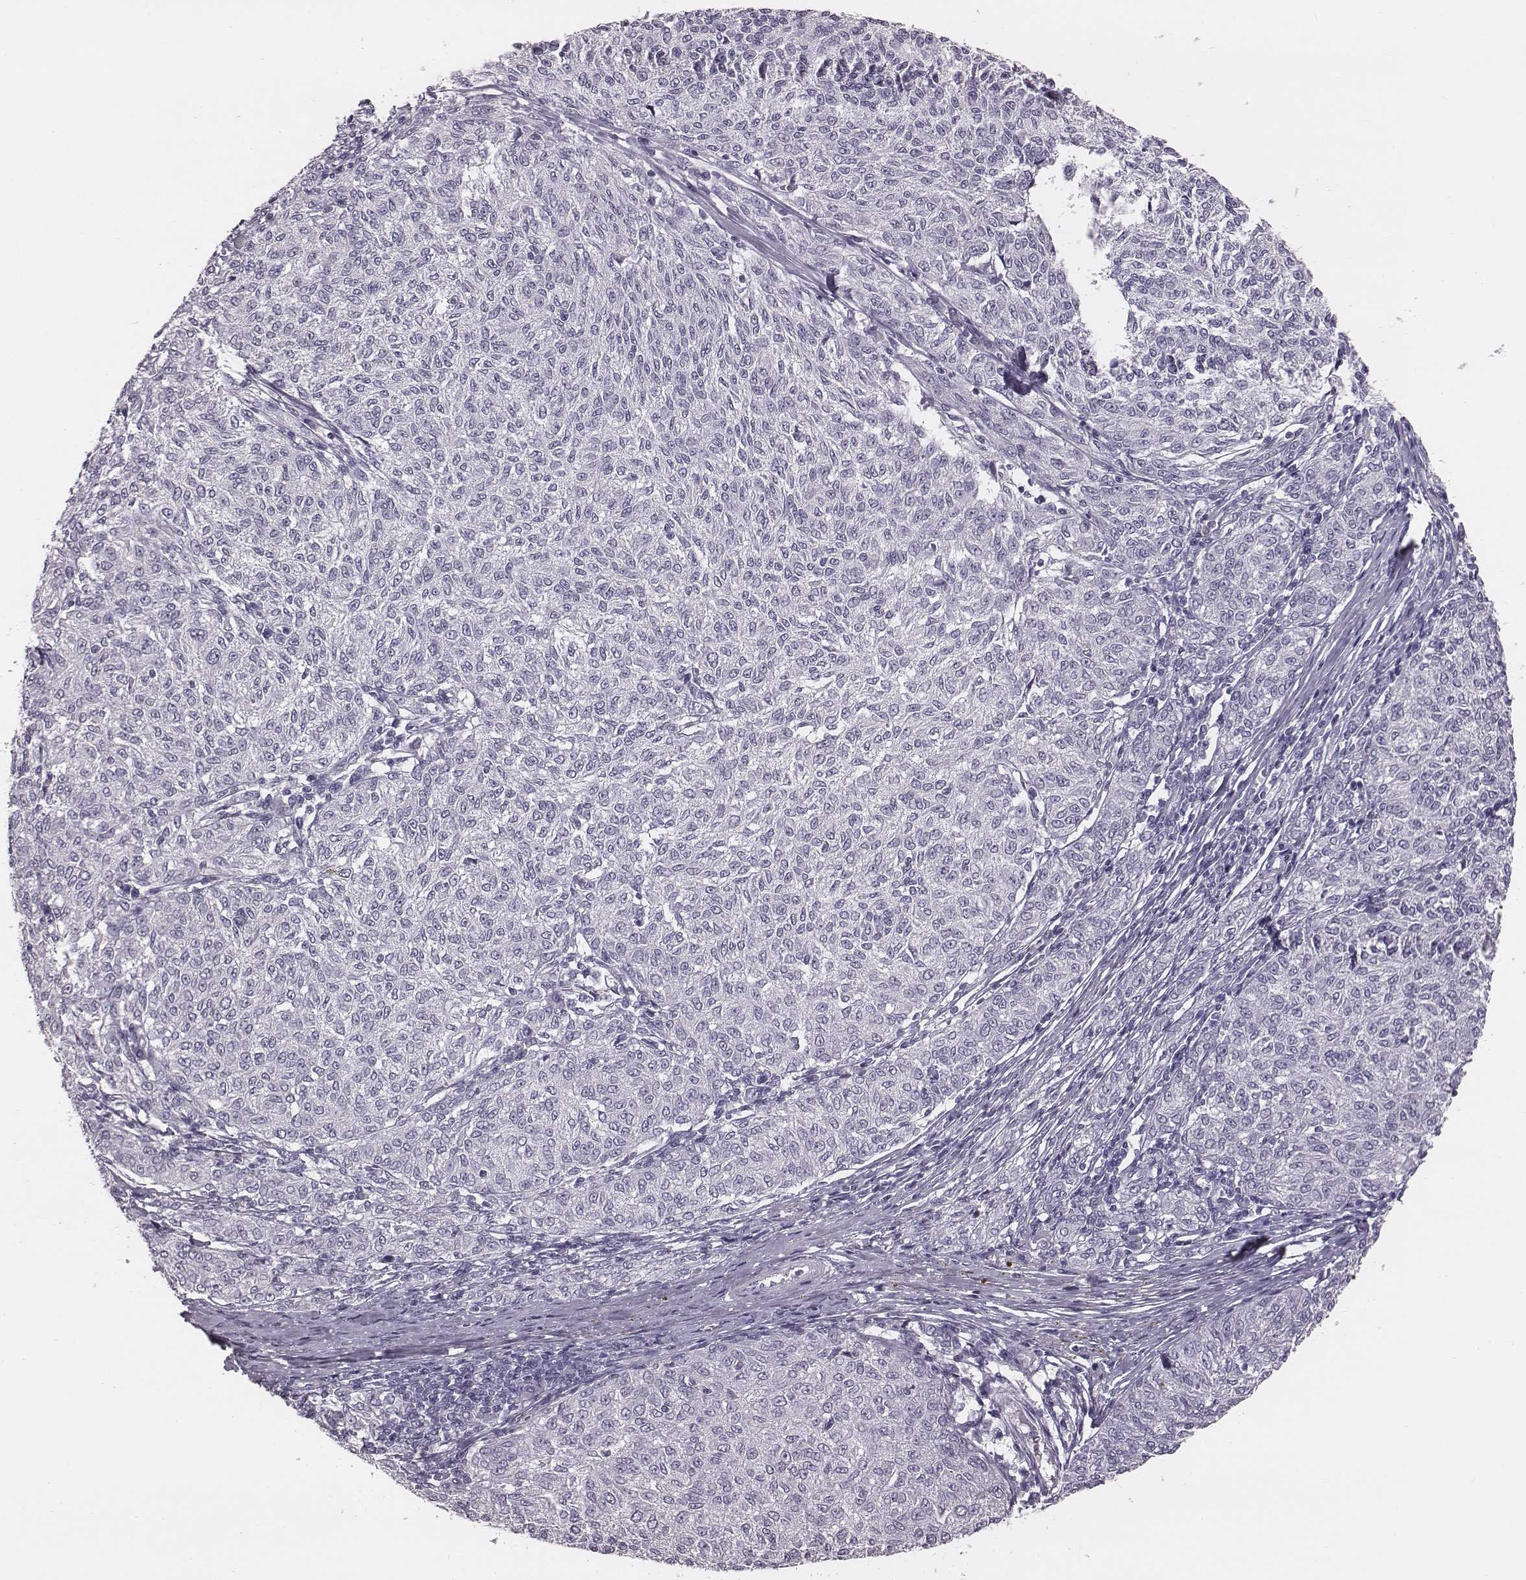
{"staining": {"intensity": "negative", "quantity": "none", "location": "none"}, "tissue": "melanoma", "cell_type": "Tumor cells", "image_type": "cancer", "snomed": [{"axis": "morphology", "description": "Malignant melanoma, NOS"}, {"axis": "topography", "description": "Skin"}], "caption": "A high-resolution histopathology image shows immunohistochemistry staining of melanoma, which reveals no significant expression in tumor cells.", "gene": "PDE8B", "patient": {"sex": "female", "age": 72}}